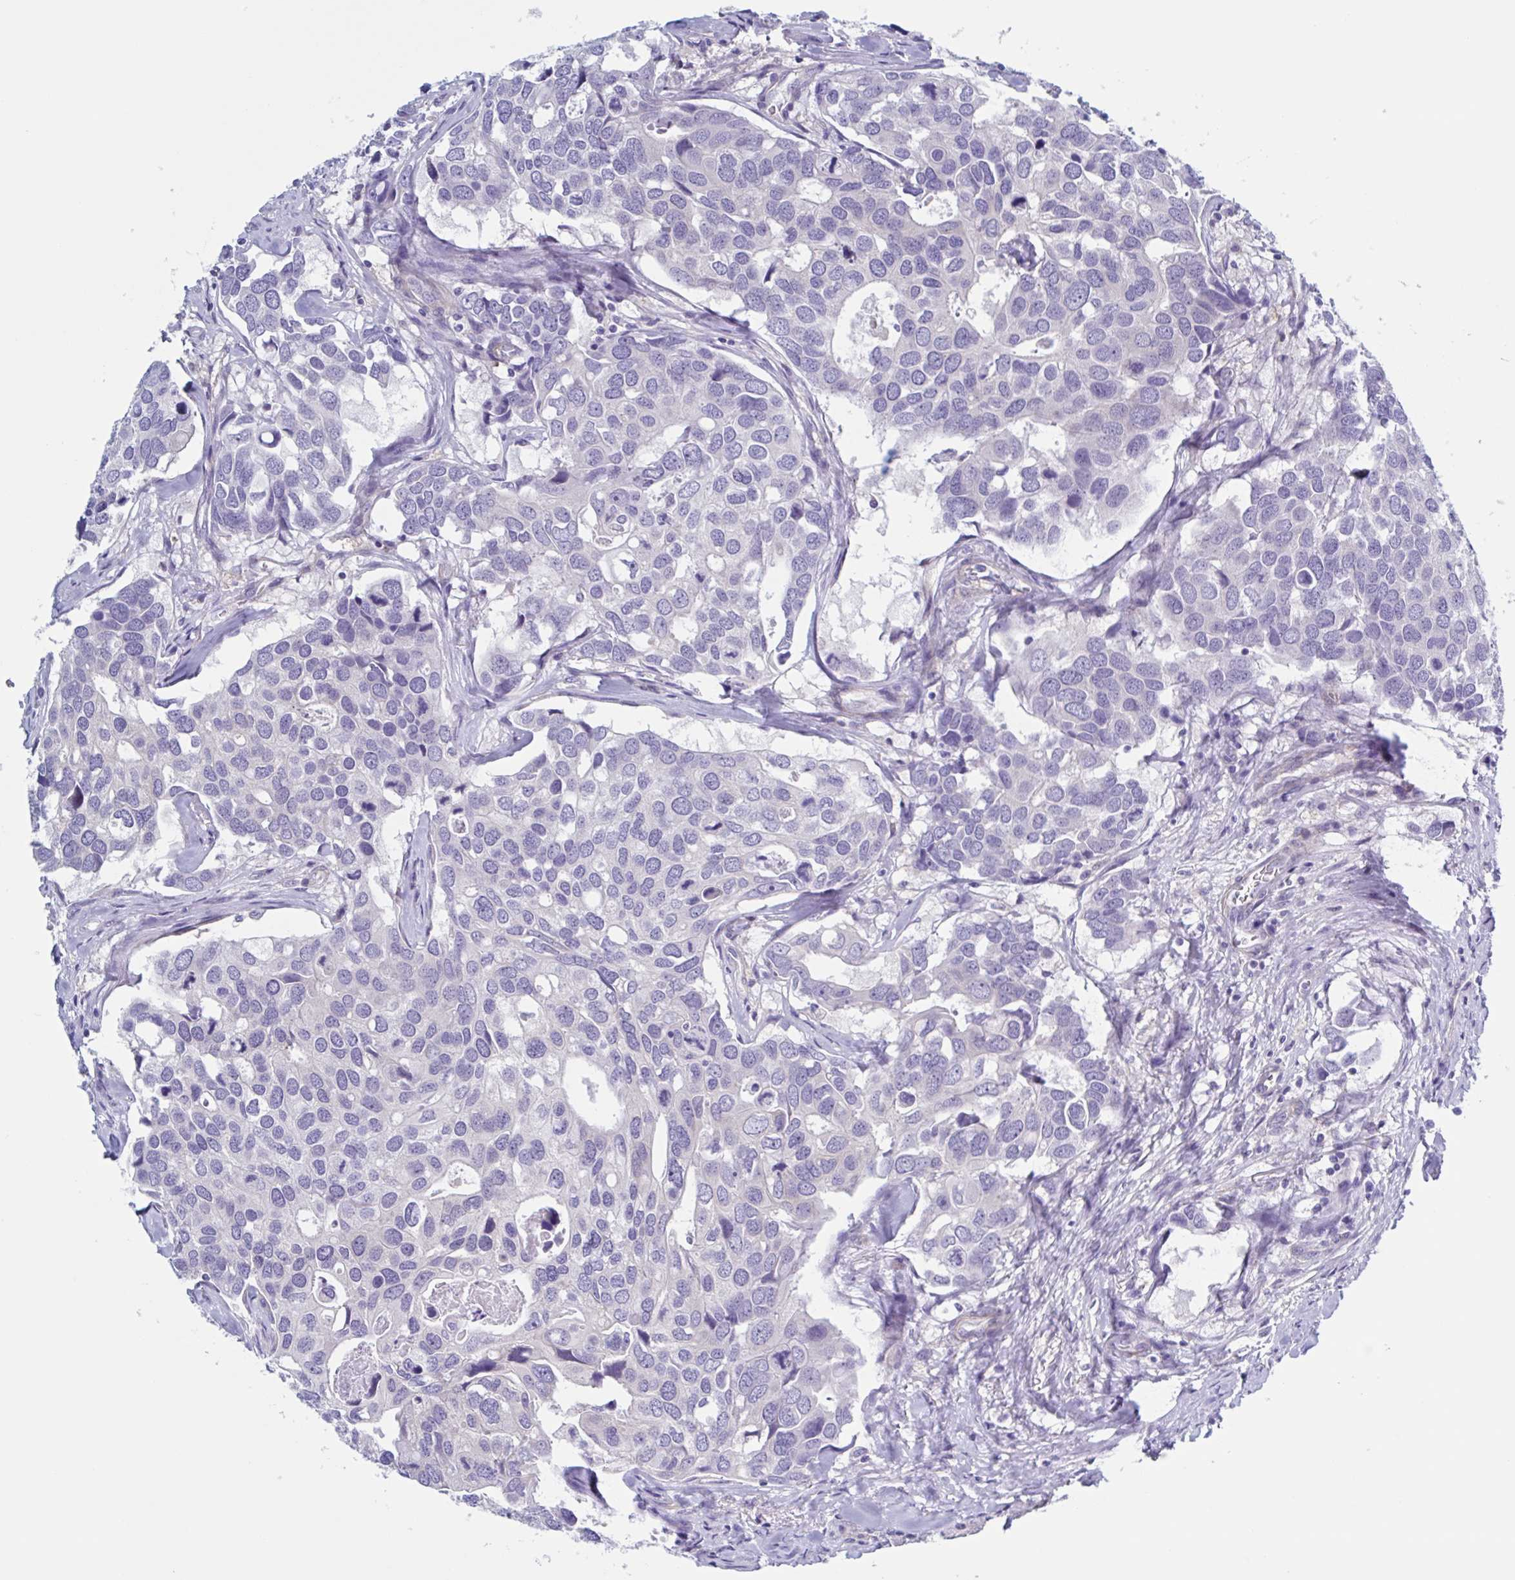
{"staining": {"intensity": "negative", "quantity": "none", "location": "none"}, "tissue": "breast cancer", "cell_type": "Tumor cells", "image_type": "cancer", "snomed": [{"axis": "morphology", "description": "Duct carcinoma"}, {"axis": "topography", "description": "Breast"}], "caption": "This is an immunohistochemistry (IHC) photomicrograph of human breast cancer. There is no positivity in tumor cells.", "gene": "LPIN3", "patient": {"sex": "female", "age": 83}}